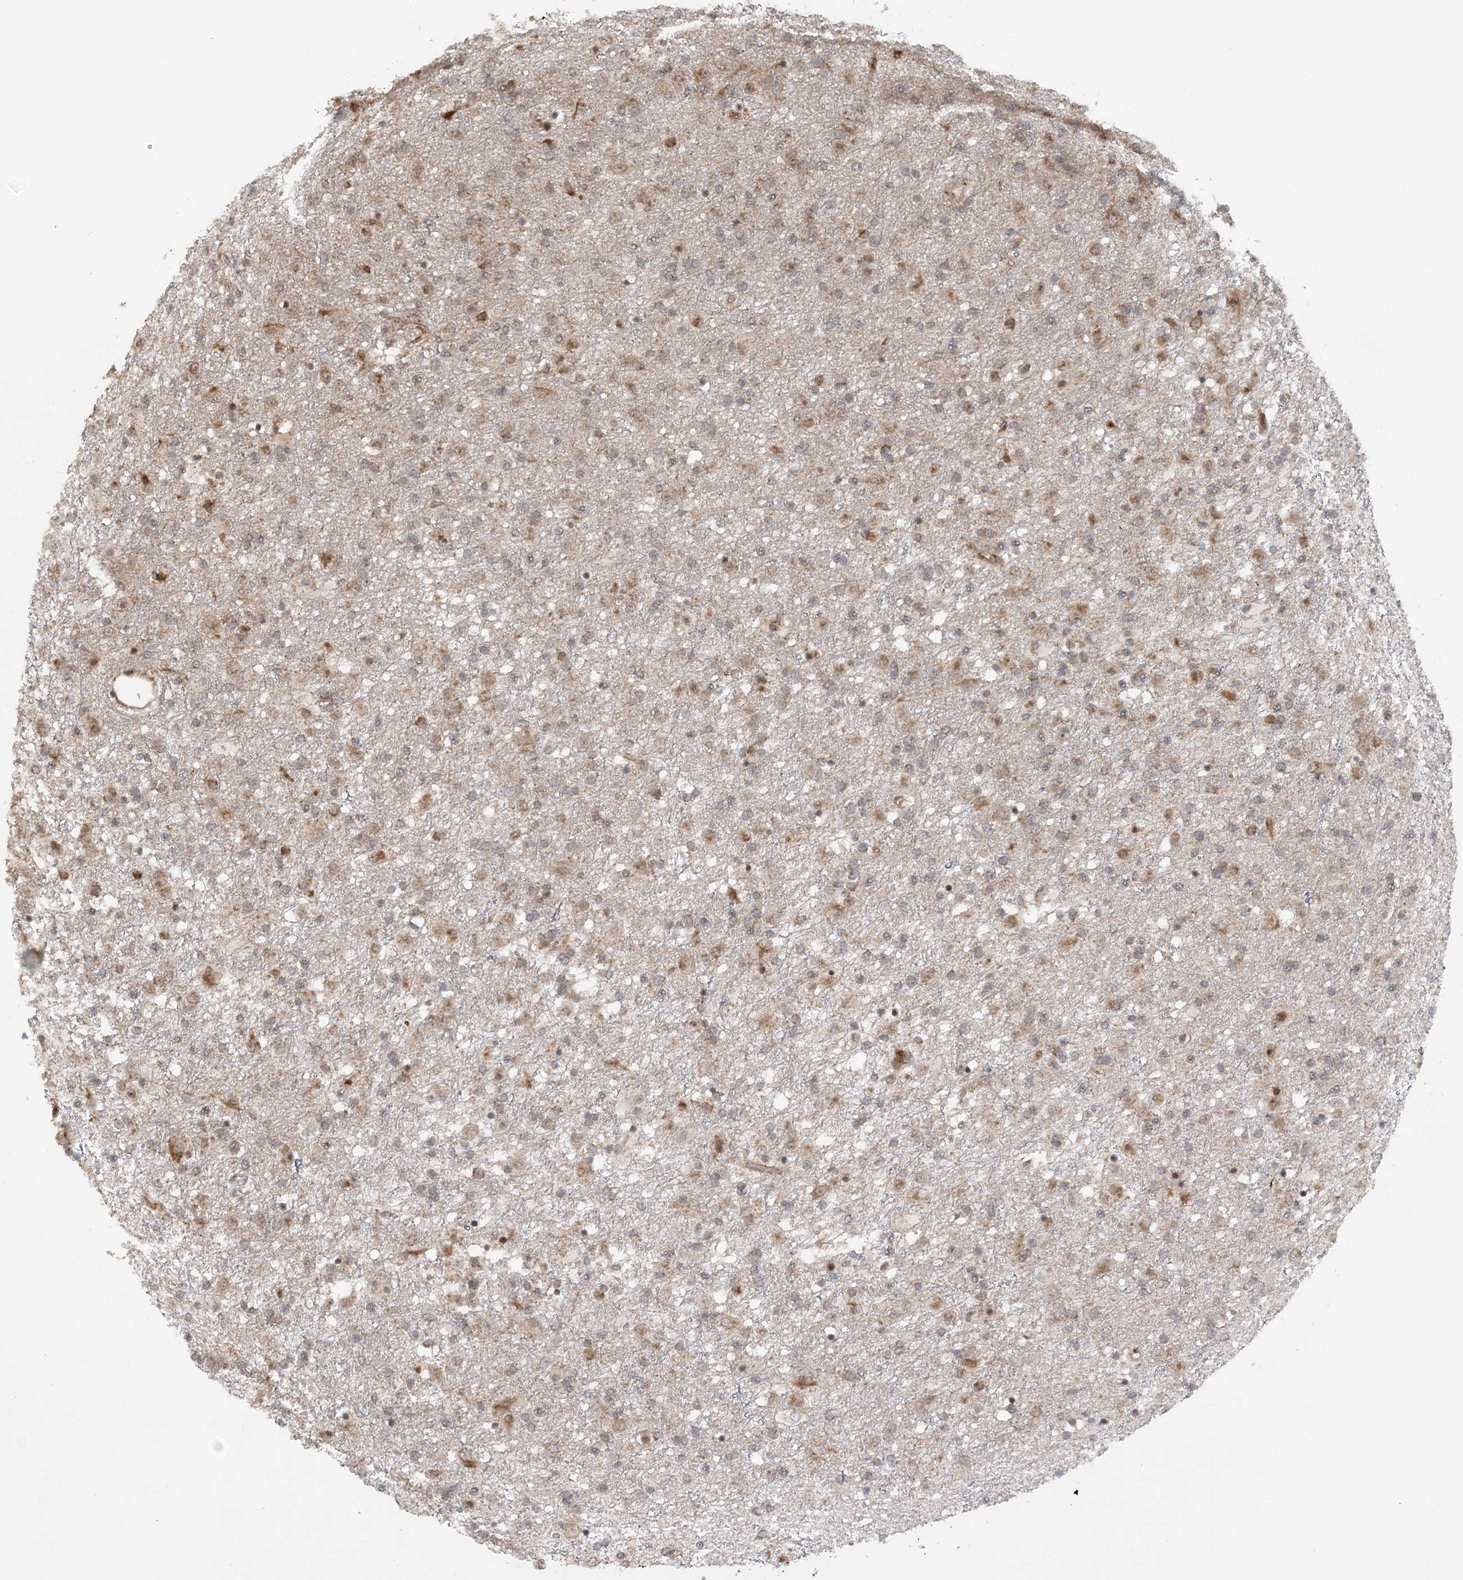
{"staining": {"intensity": "moderate", "quantity": "25%-75%", "location": "cytoplasmic/membranous"}, "tissue": "glioma", "cell_type": "Tumor cells", "image_type": "cancer", "snomed": [{"axis": "morphology", "description": "Glioma, malignant, Low grade"}, {"axis": "topography", "description": "Brain"}], "caption": "This is an image of immunohistochemistry staining of glioma, which shows moderate staining in the cytoplasmic/membranous of tumor cells.", "gene": "MRPL47", "patient": {"sex": "male", "age": 65}}